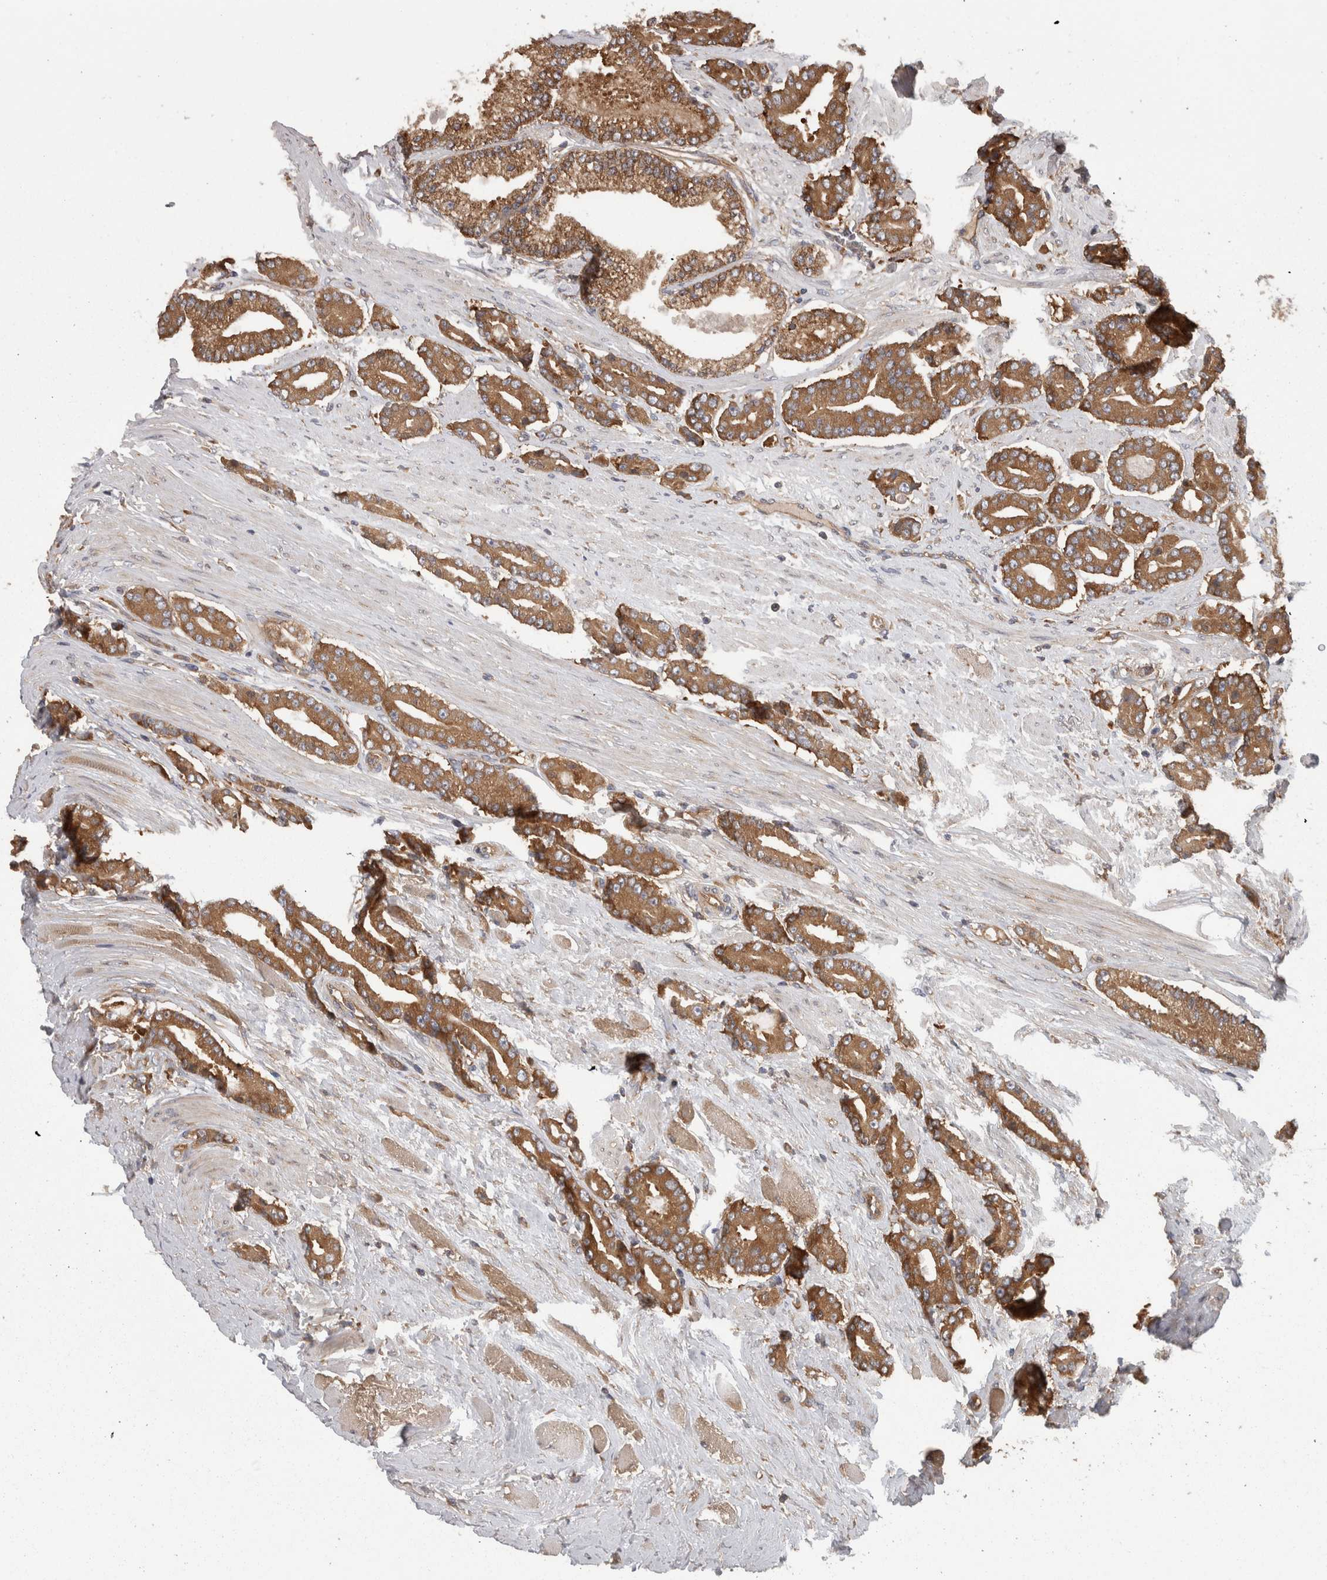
{"staining": {"intensity": "moderate", "quantity": ">75%", "location": "cytoplasmic/membranous"}, "tissue": "prostate cancer", "cell_type": "Tumor cells", "image_type": "cancer", "snomed": [{"axis": "morphology", "description": "Adenocarcinoma, High grade"}, {"axis": "topography", "description": "Prostate"}], "caption": "Immunohistochemical staining of prostate high-grade adenocarcinoma shows moderate cytoplasmic/membranous protein expression in about >75% of tumor cells.", "gene": "SMCR8", "patient": {"sex": "male", "age": 71}}